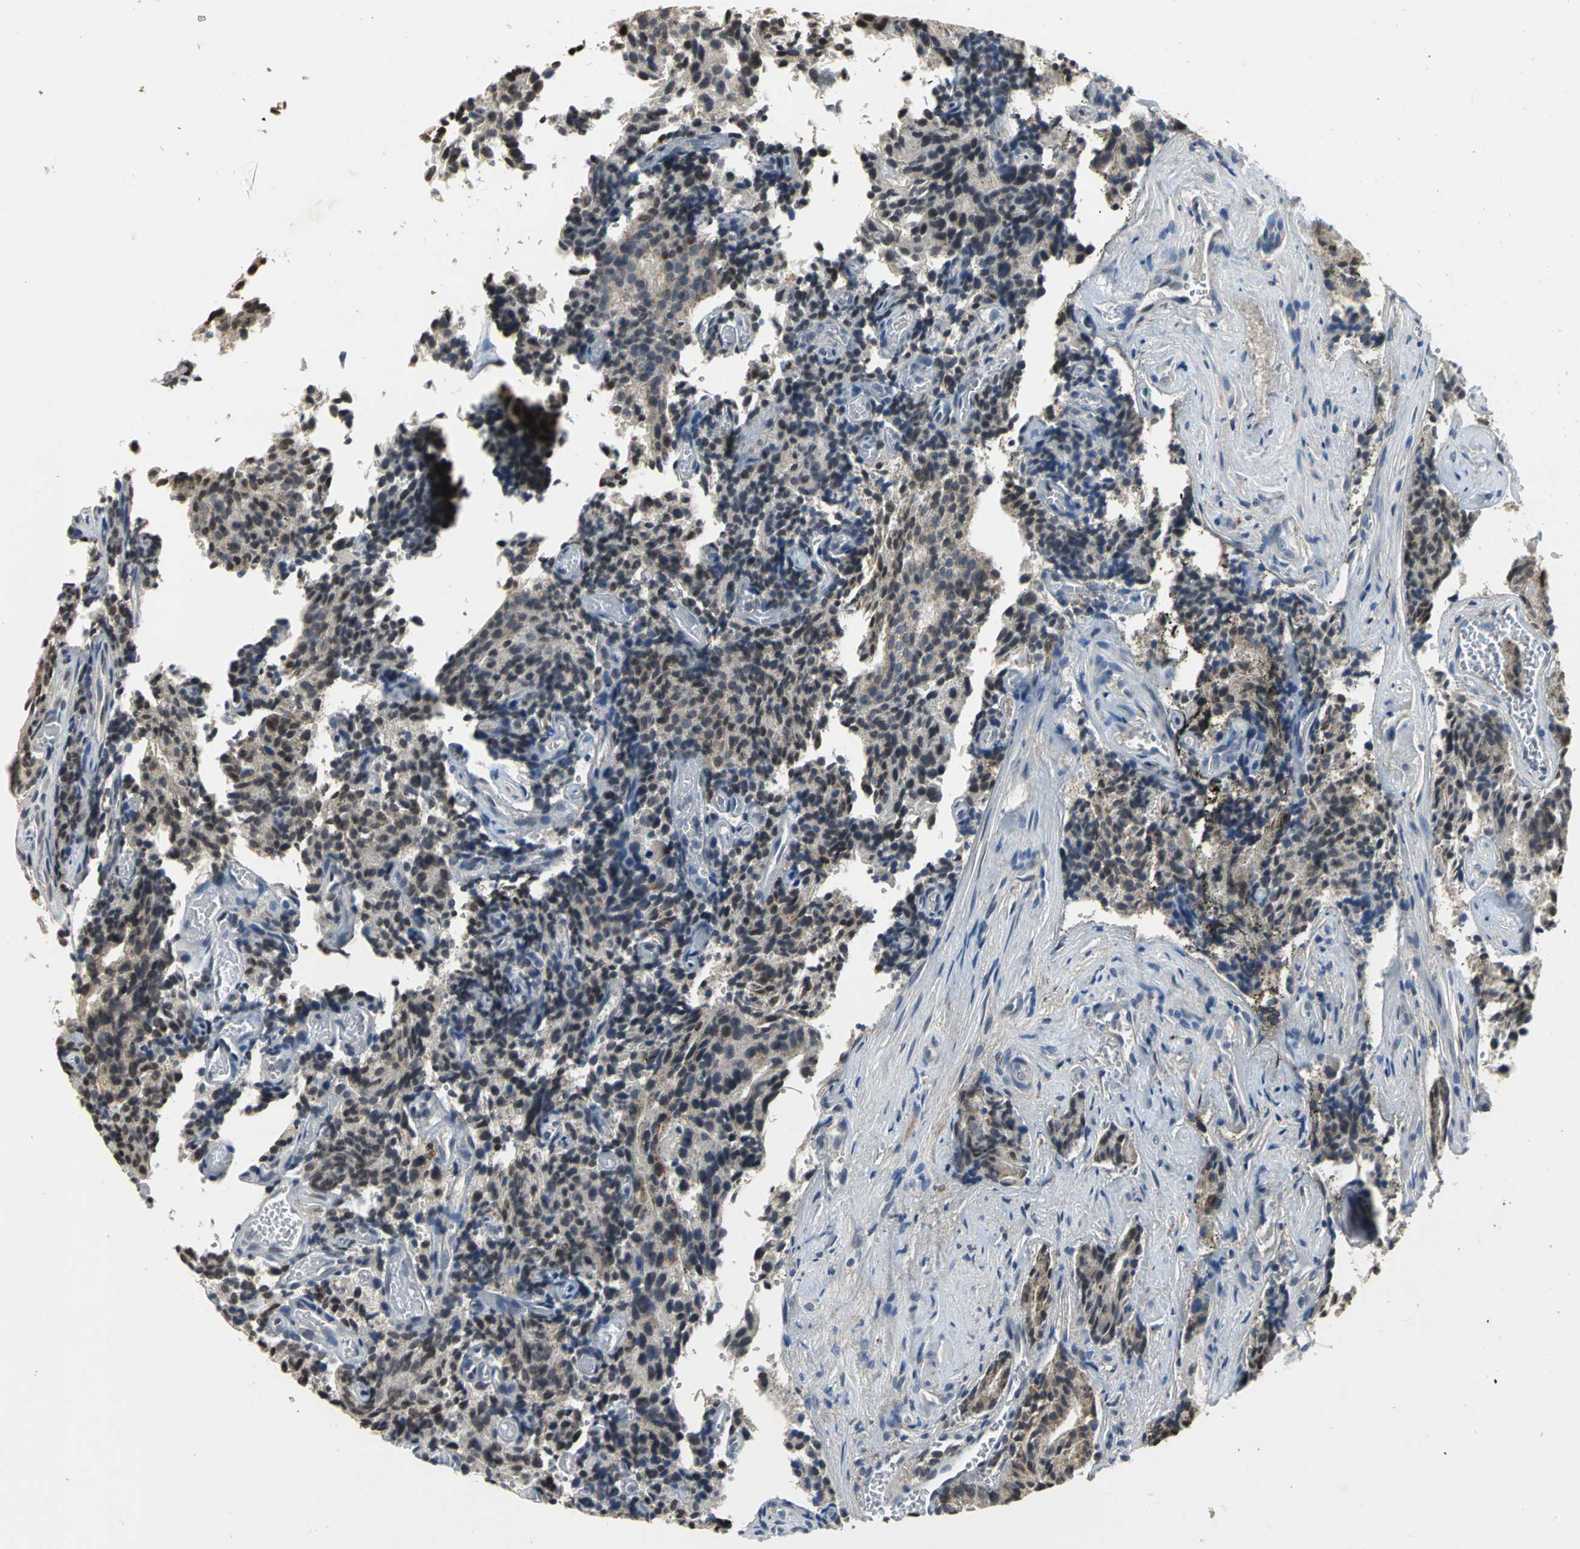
{"staining": {"intensity": "moderate", "quantity": "25%-75%", "location": "cytoplasmic/membranous"}, "tissue": "prostate cancer", "cell_type": "Tumor cells", "image_type": "cancer", "snomed": [{"axis": "morphology", "description": "Adenocarcinoma, High grade"}, {"axis": "topography", "description": "Prostate"}], "caption": "The micrograph exhibits immunohistochemical staining of prostate adenocarcinoma (high-grade). There is moderate cytoplasmic/membranous positivity is appreciated in about 25%-75% of tumor cells.", "gene": "JADE3", "patient": {"sex": "male", "age": 58}}